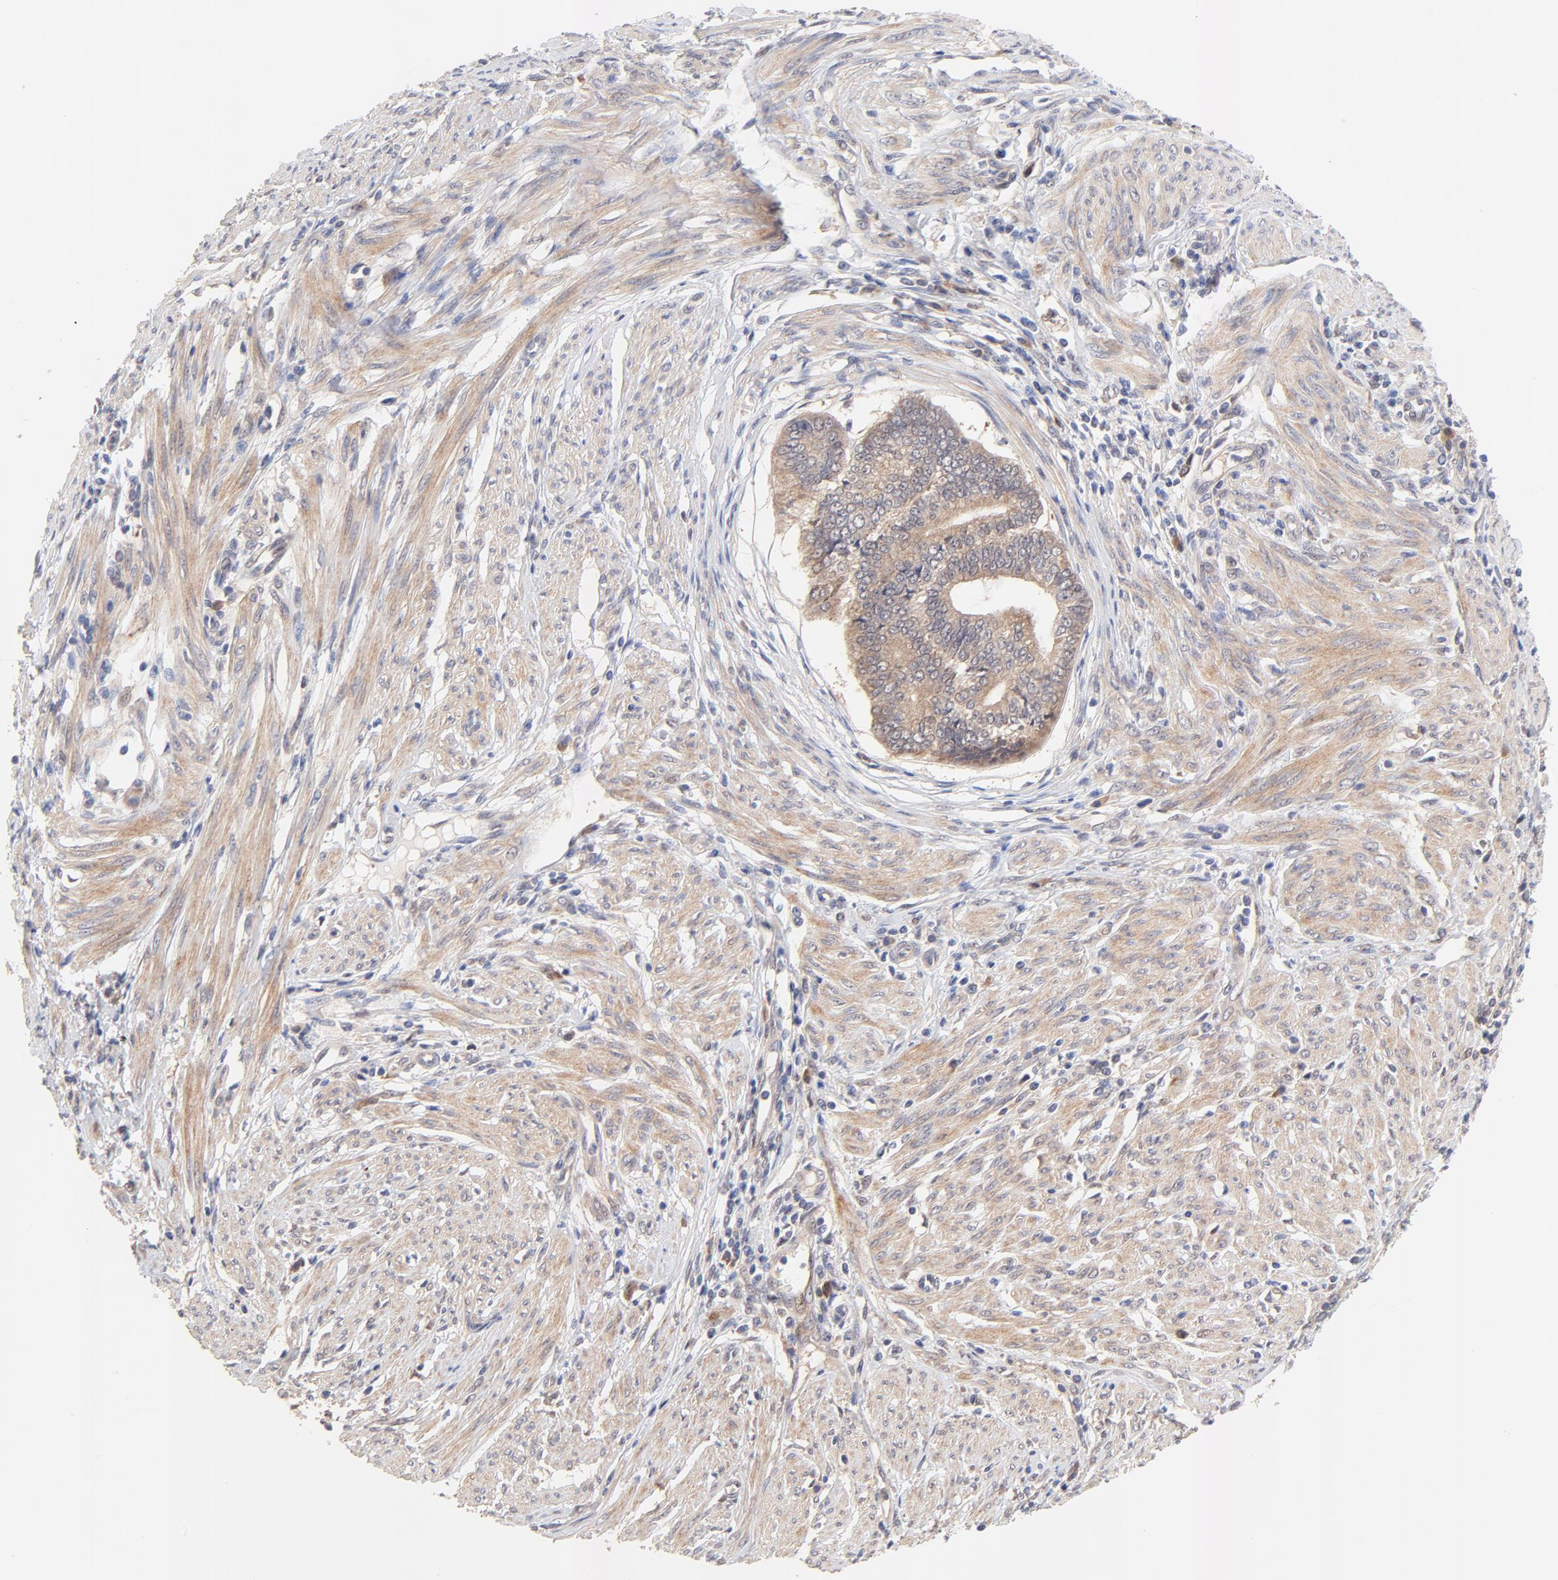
{"staining": {"intensity": "moderate", "quantity": ">75%", "location": "cytoplasmic/membranous"}, "tissue": "endometrial cancer", "cell_type": "Tumor cells", "image_type": "cancer", "snomed": [{"axis": "morphology", "description": "Adenocarcinoma, NOS"}, {"axis": "topography", "description": "Endometrium"}], "caption": "About >75% of tumor cells in endometrial cancer (adenocarcinoma) reveal moderate cytoplasmic/membranous protein staining as visualized by brown immunohistochemical staining.", "gene": "TXNL1", "patient": {"sex": "female", "age": 75}}